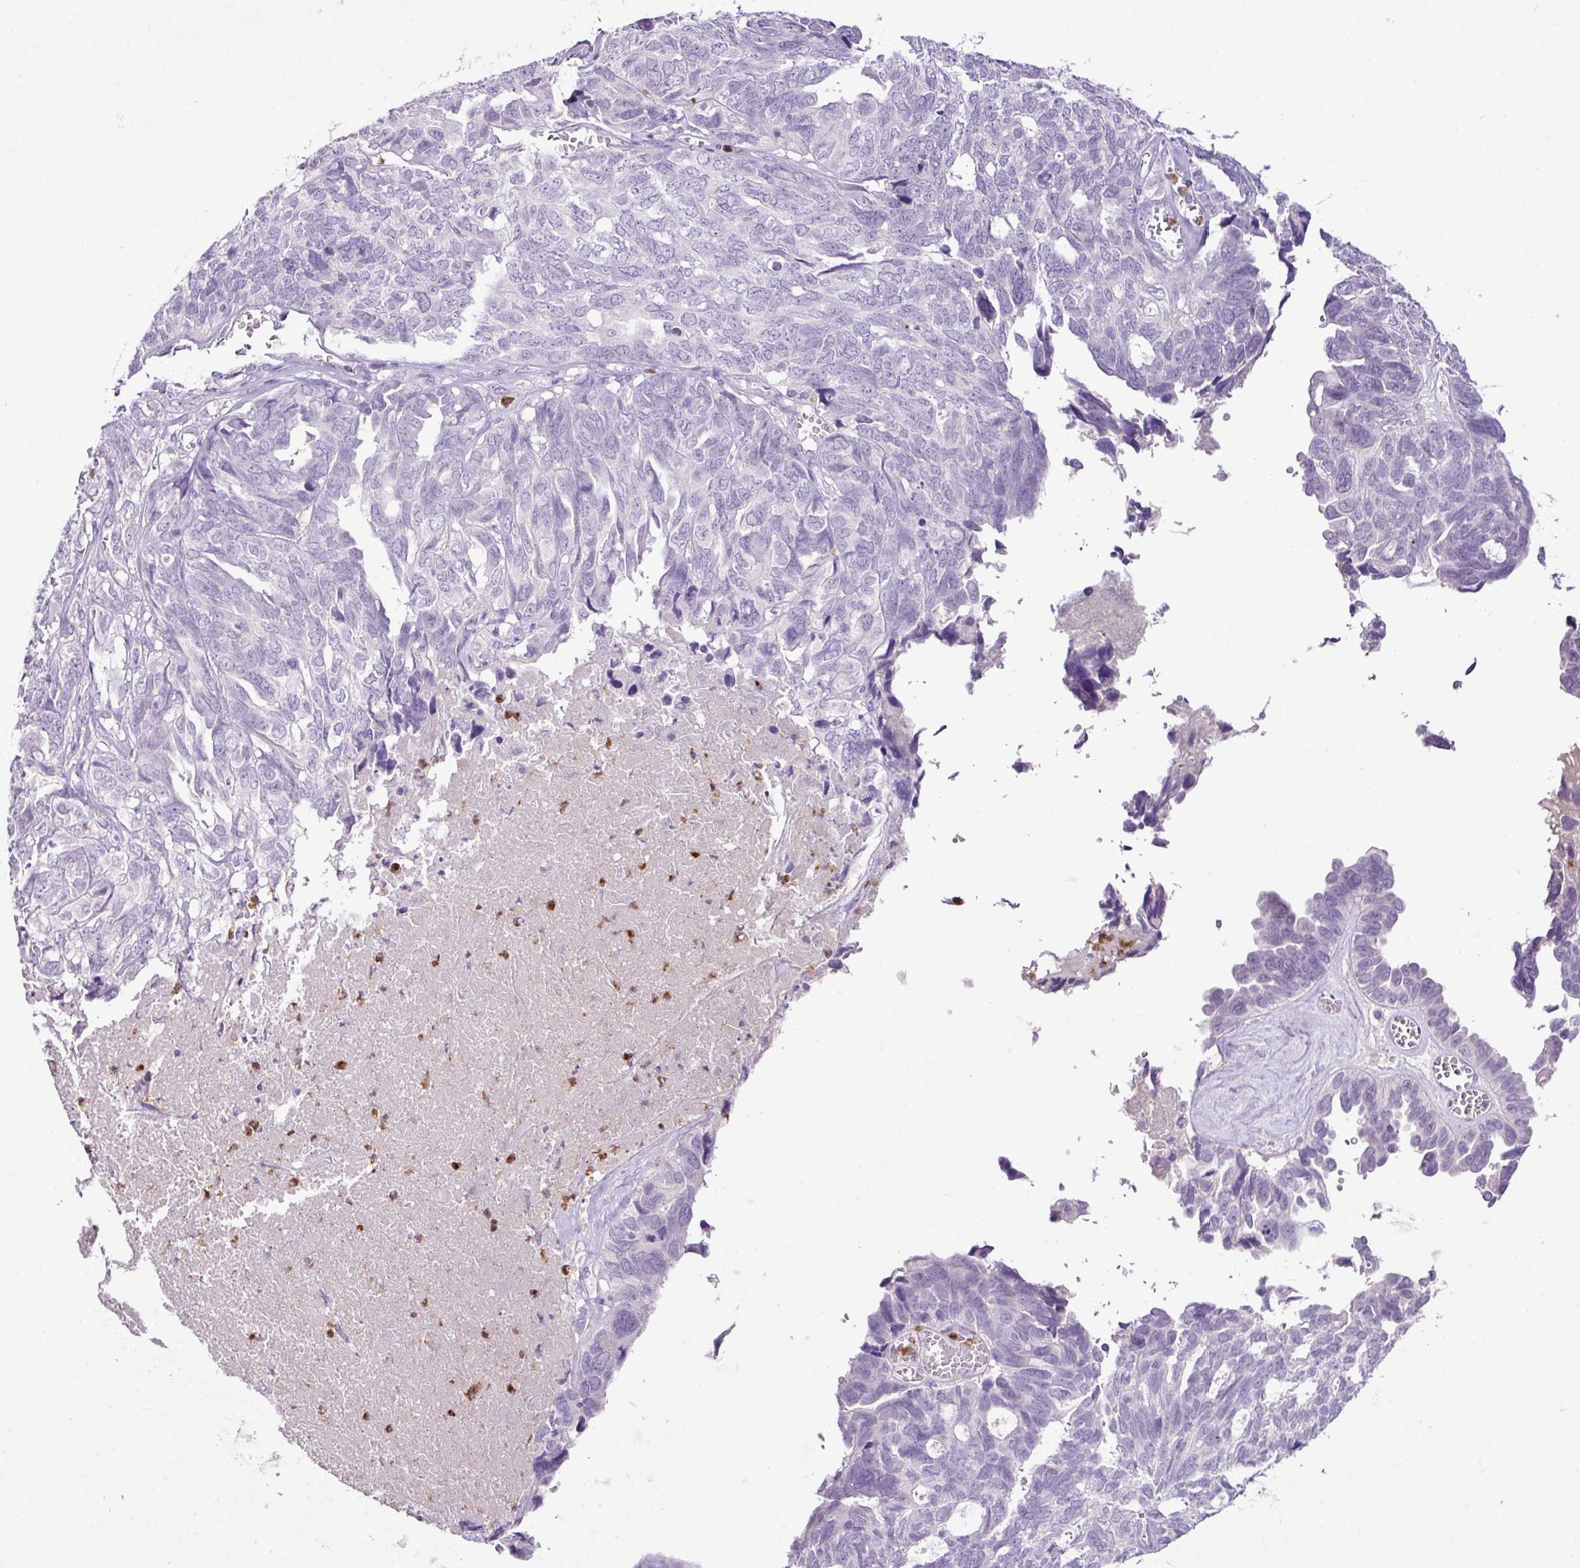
{"staining": {"intensity": "negative", "quantity": "none", "location": "none"}, "tissue": "ovarian cancer", "cell_type": "Tumor cells", "image_type": "cancer", "snomed": [{"axis": "morphology", "description": "Cystadenocarcinoma, serous, NOS"}, {"axis": "topography", "description": "Ovary"}], "caption": "Ovarian cancer stained for a protein using immunohistochemistry shows no staining tumor cells.", "gene": "HTR3E", "patient": {"sex": "female", "age": 79}}